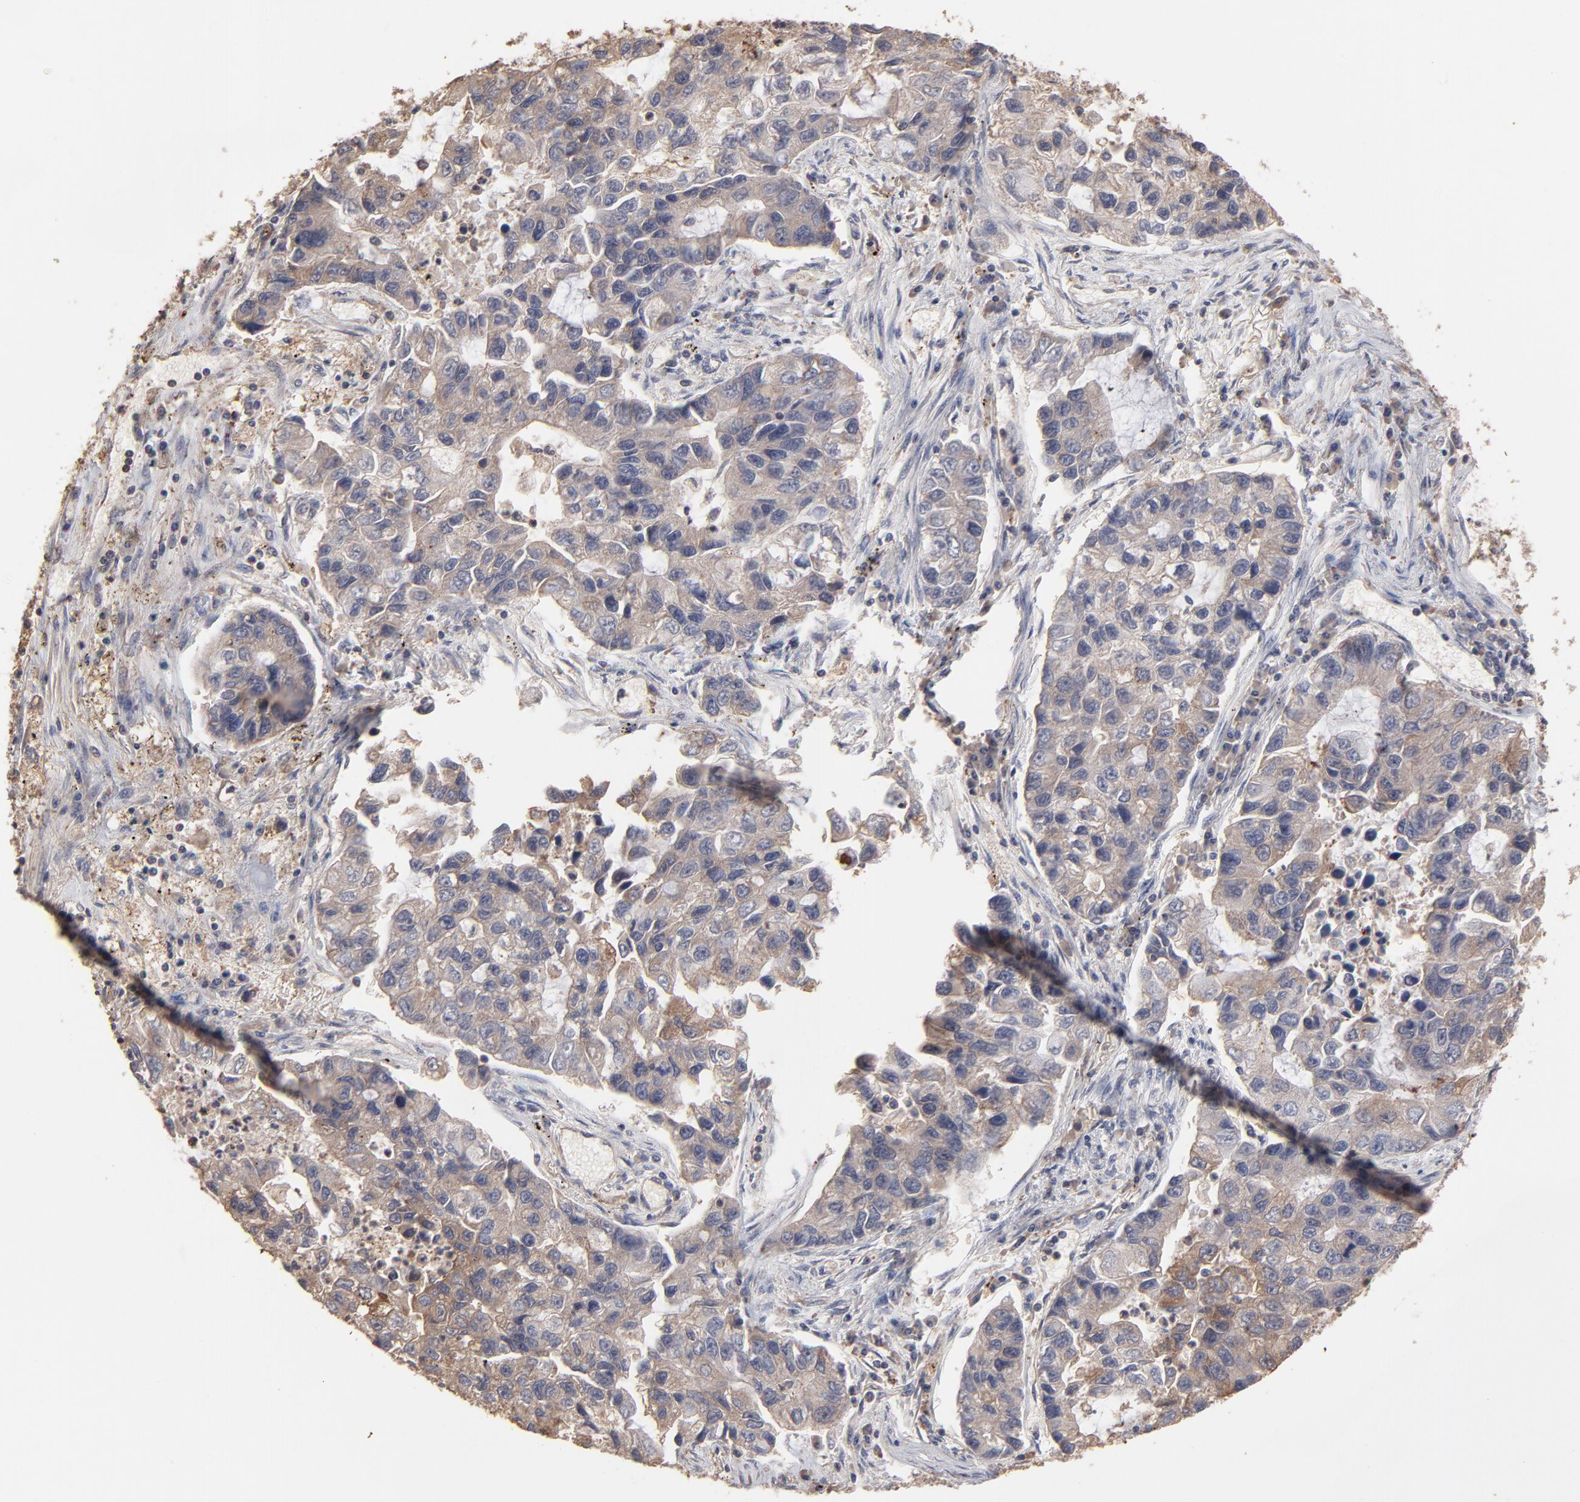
{"staining": {"intensity": "moderate", "quantity": ">75%", "location": "cytoplasmic/membranous"}, "tissue": "lung cancer", "cell_type": "Tumor cells", "image_type": "cancer", "snomed": [{"axis": "morphology", "description": "Adenocarcinoma, NOS"}, {"axis": "topography", "description": "Lung"}], "caption": "A brown stain highlights moderate cytoplasmic/membranous positivity of a protein in lung cancer (adenocarcinoma) tumor cells. (IHC, brightfield microscopy, high magnification).", "gene": "TANGO2", "patient": {"sex": "female", "age": 51}}